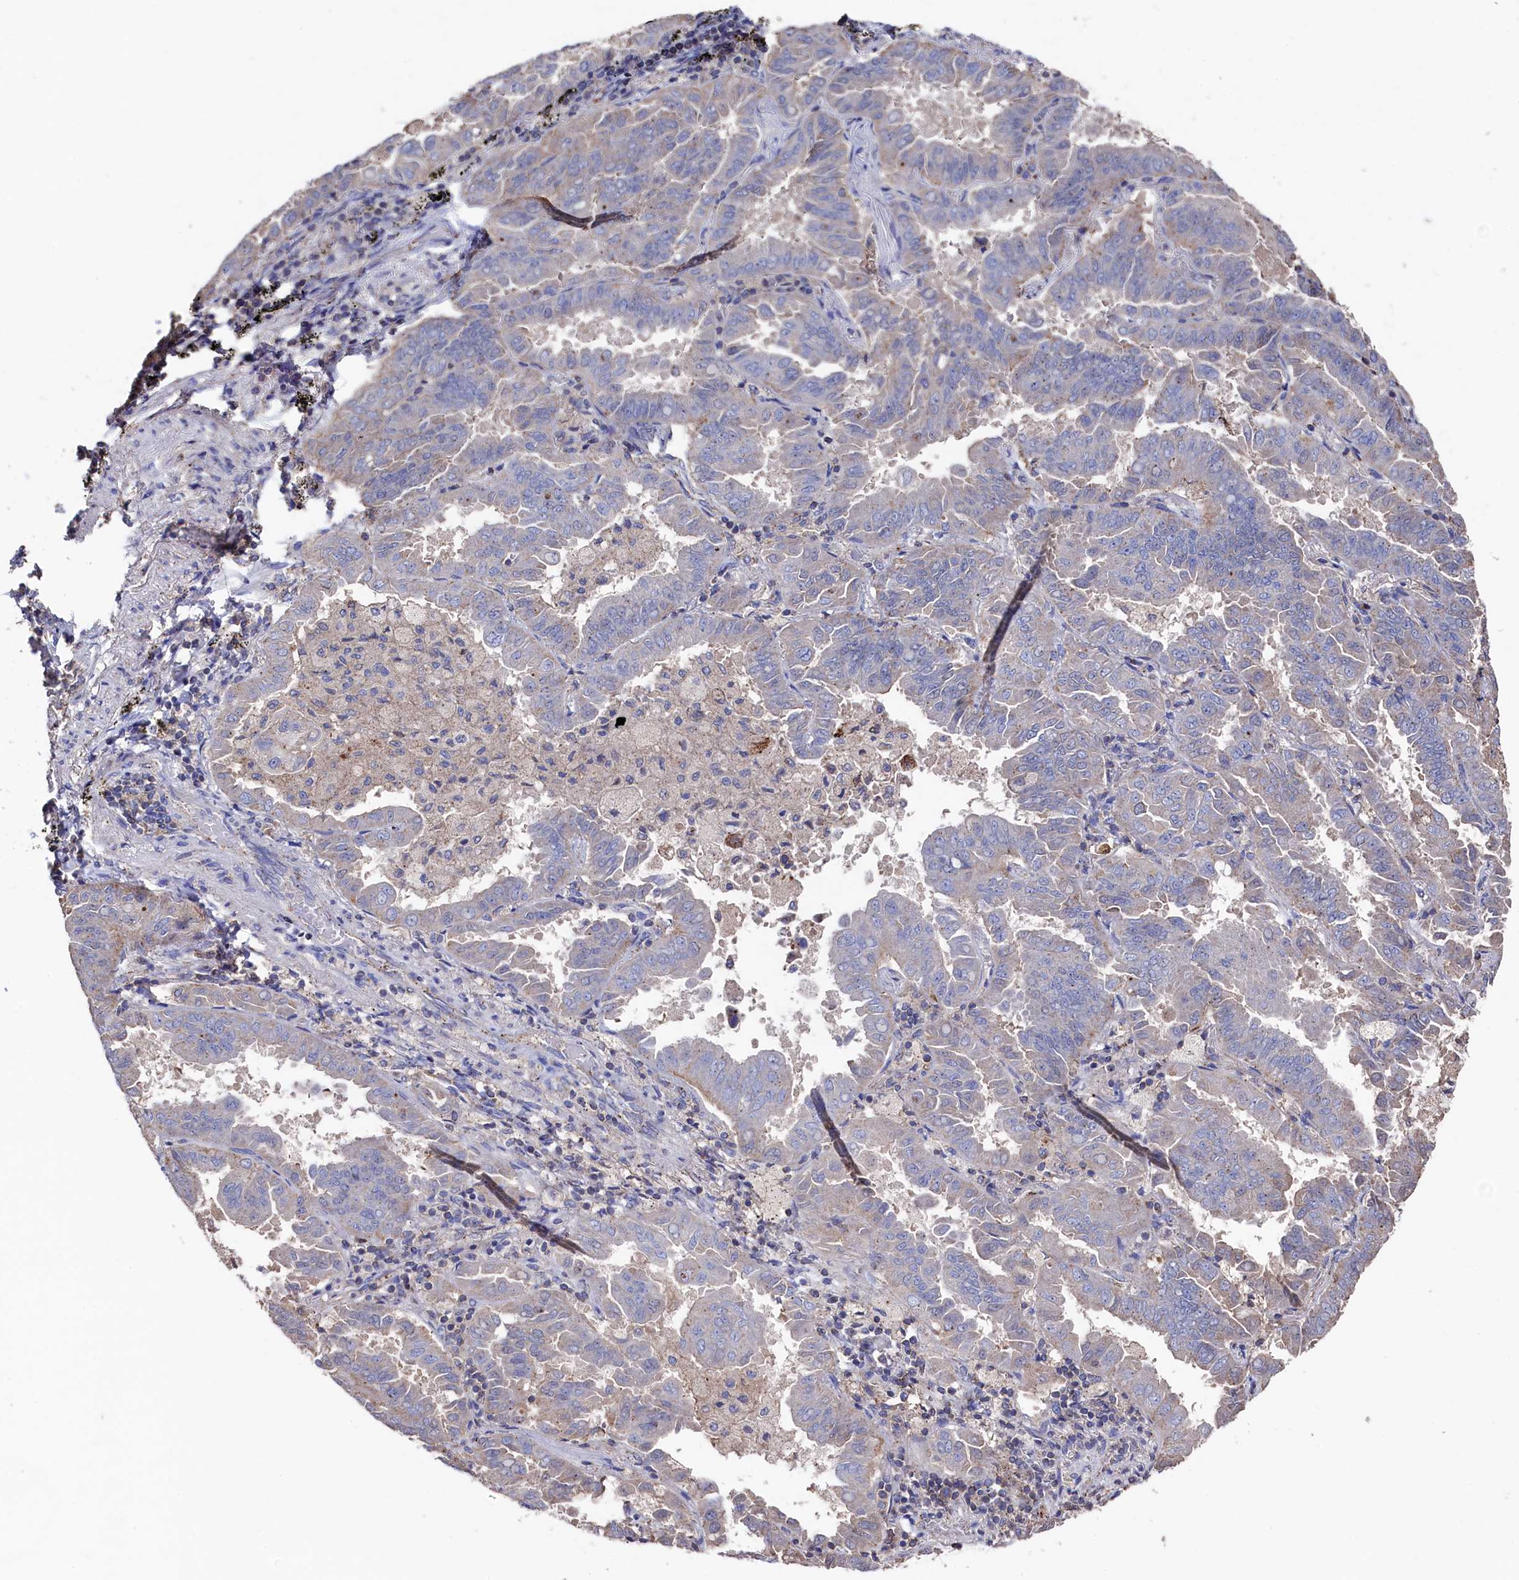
{"staining": {"intensity": "negative", "quantity": "none", "location": "none"}, "tissue": "lung cancer", "cell_type": "Tumor cells", "image_type": "cancer", "snomed": [{"axis": "morphology", "description": "Adenocarcinoma, NOS"}, {"axis": "topography", "description": "Lung"}], "caption": "Immunohistochemical staining of human adenocarcinoma (lung) reveals no significant expression in tumor cells. The staining is performed using DAB (3,3'-diaminobenzidine) brown chromogen with nuclei counter-stained in using hematoxylin.", "gene": "TK2", "patient": {"sex": "male", "age": 64}}